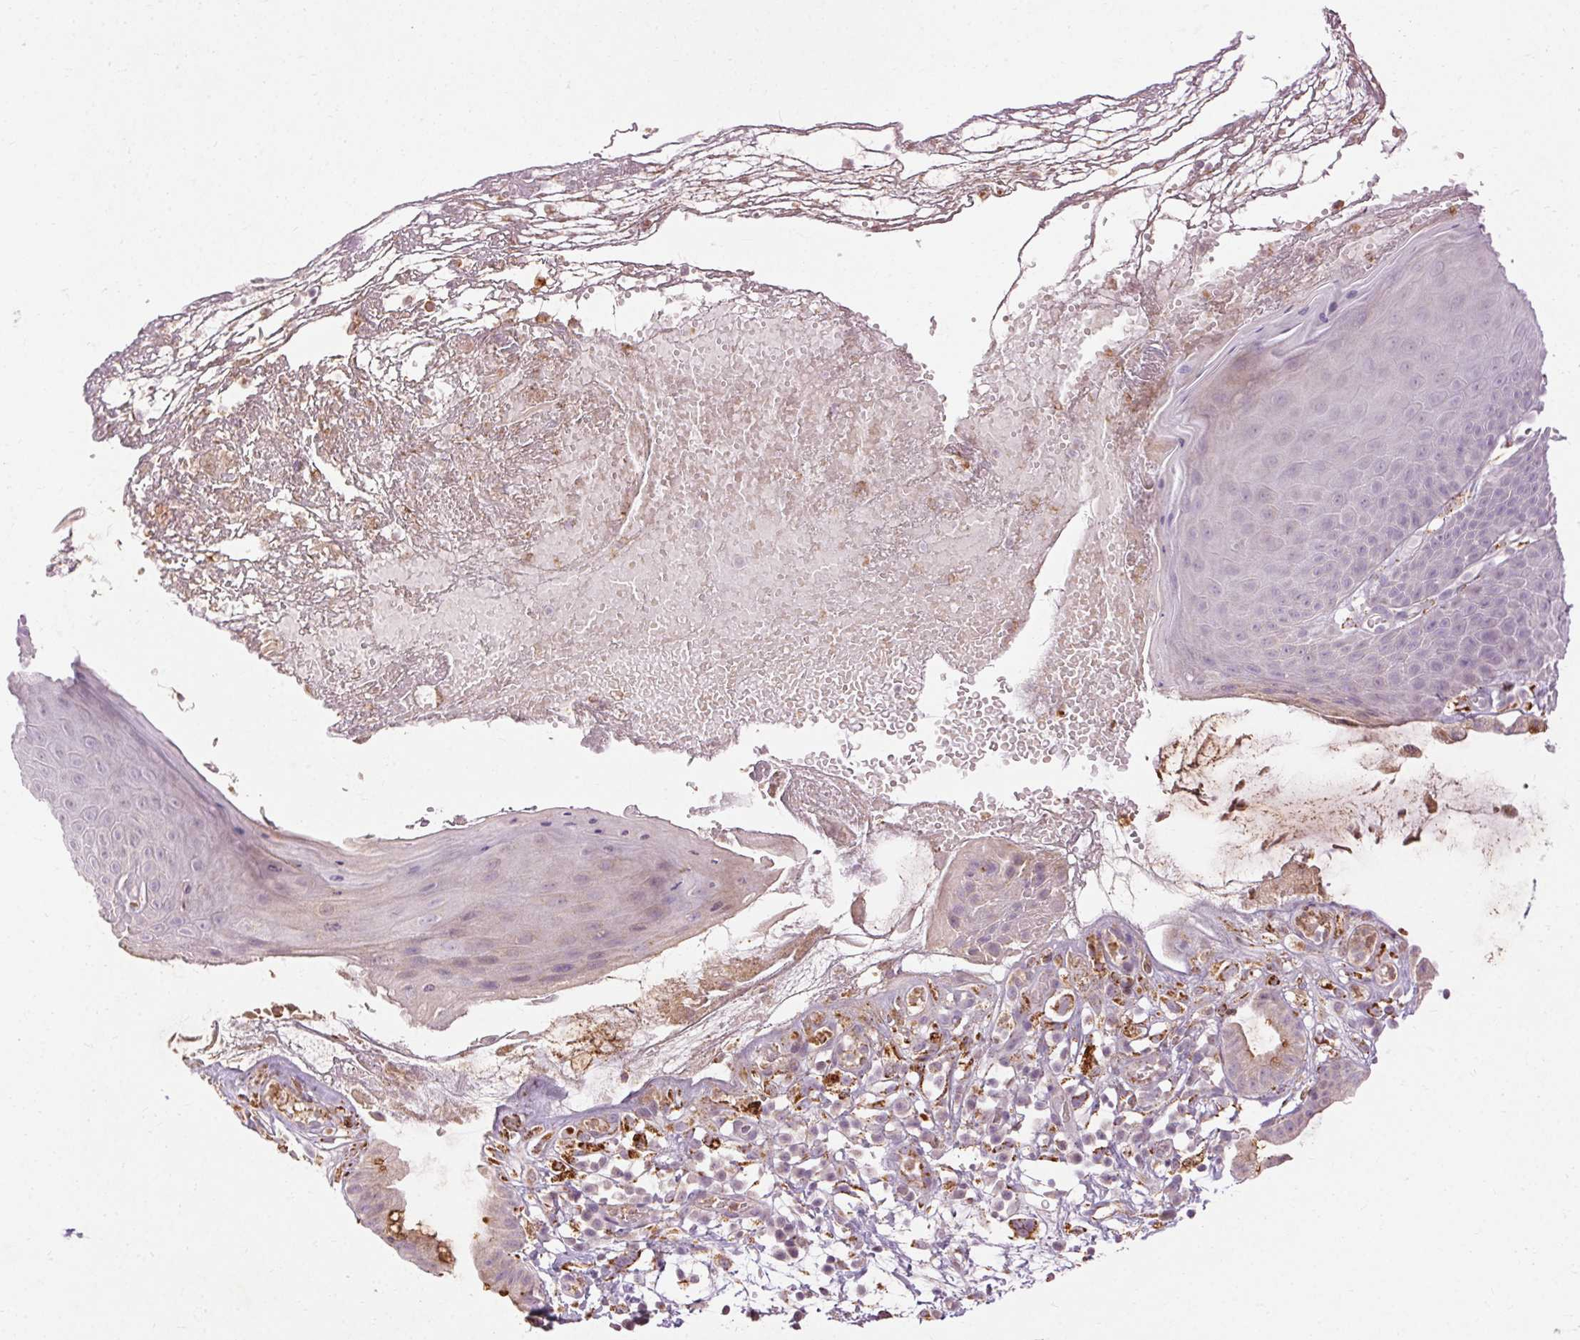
{"staining": {"intensity": "moderate", "quantity": "<25%", "location": "cytoplasmic/membranous"}, "tissue": "skin", "cell_type": "Epidermal cells", "image_type": "normal", "snomed": [{"axis": "morphology", "description": "Normal tissue, NOS"}, {"axis": "topography", "description": "Anal"}], "caption": "Immunohistochemical staining of benign human skin shows low levels of moderate cytoplasmic/membranous positivity in about <25% of epidermal cells.", "gene": "REP15", "patient": {"sex": "male", "age": 53}}